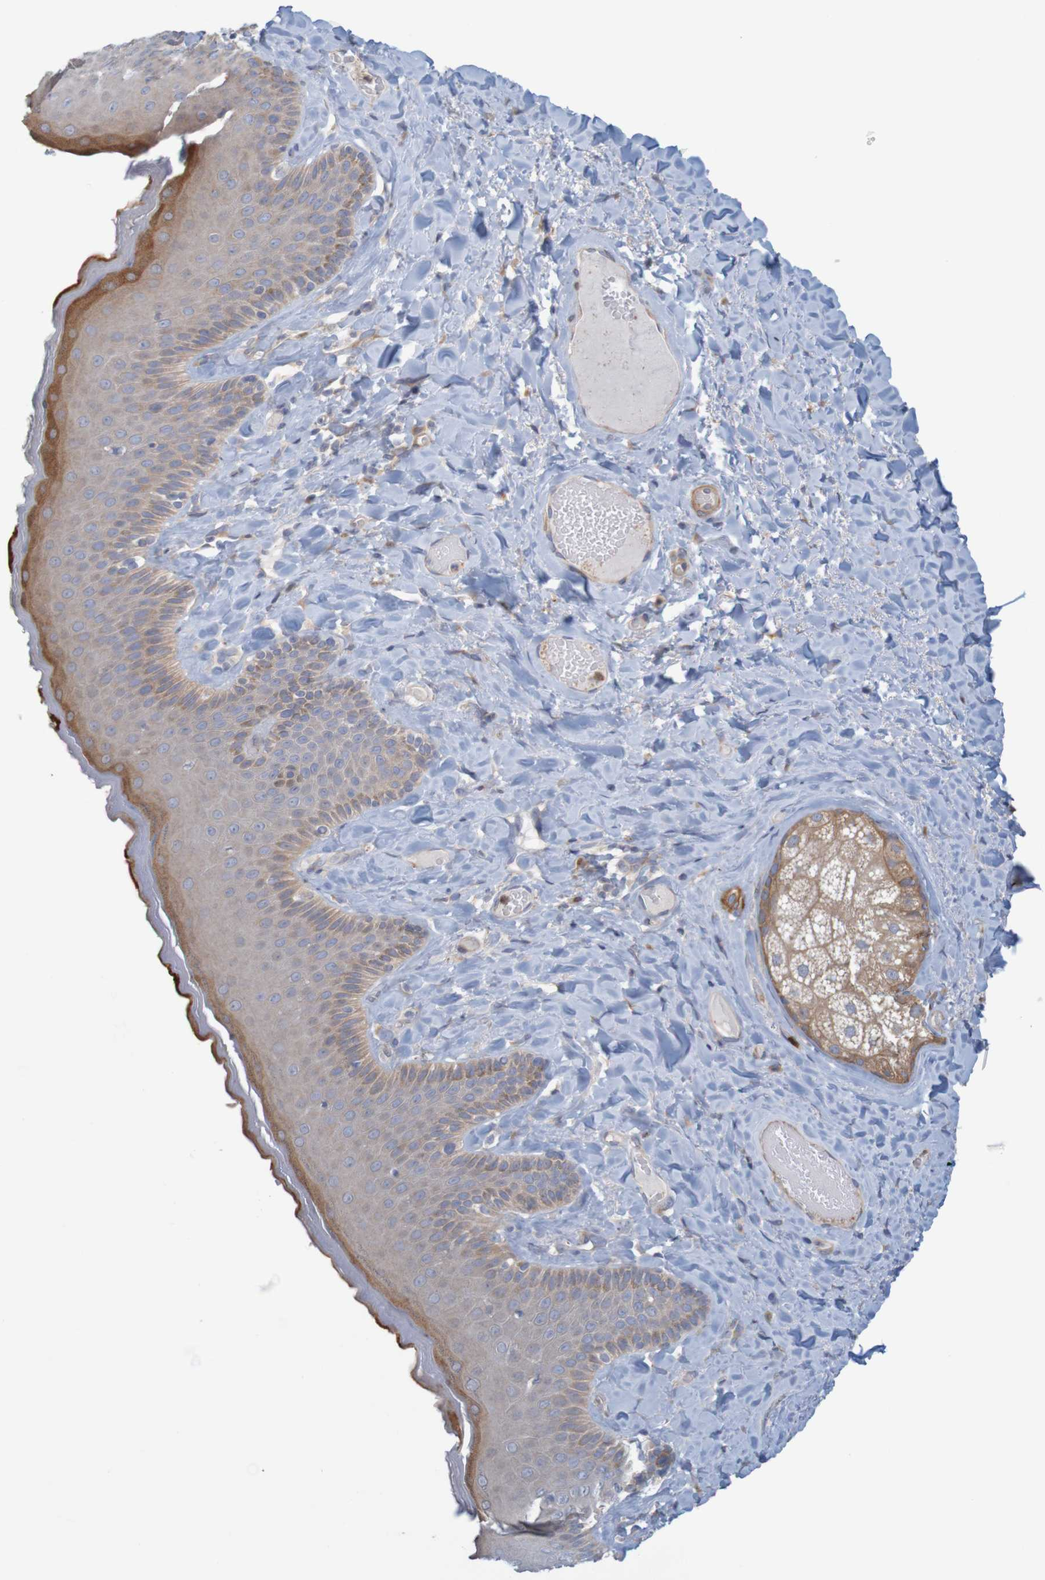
{"staining": {"intensity": "moderate", "quantity": "<25%", "location": "cytoplasmic/membranous"}, "tissue": "skin", "cell_type": "Epidermal cells", "image_type": "normal", "snomed": [{"axis": "morphology", "description": "Normal tissue, NOS"}, {"axis": "topography", "description": "Anal"}], "caption": "Epidermal cells reveal moderate cytoplasmic/membranous positivity in about <25% of cells in normal skin. Nuclei are stained in blue.", "gene": "KRT23", "patient": {"sex": "male", "age": 69}}